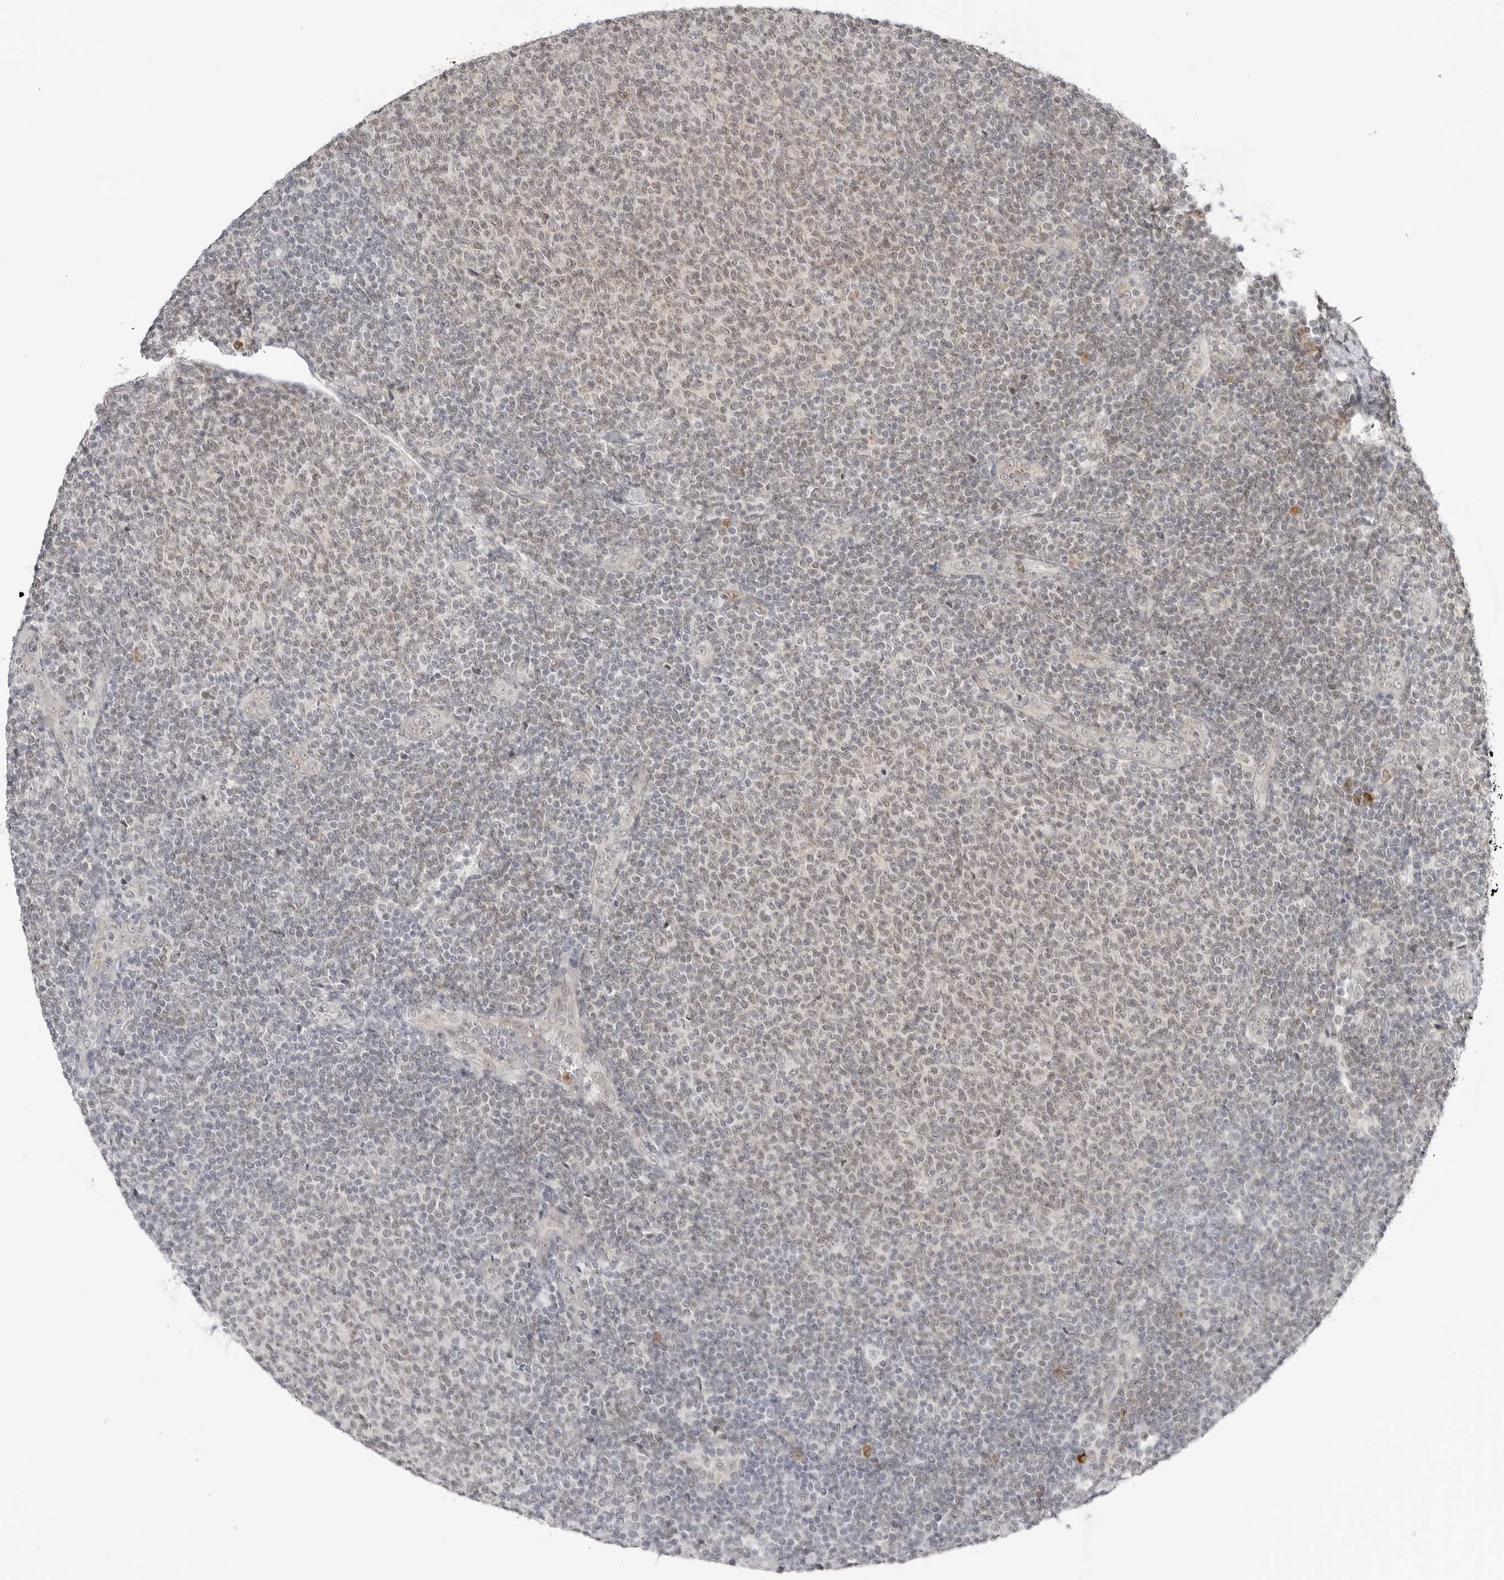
{"staining": {"intensity": "weak", "quantity": "<25%", "location": "nuclear"}, "tissue": "lymphoma", "cell_type": "Tumor cells", "image_type": "cancer", "snomed": [{"axis": "morphology", "description": "Malignant lymphoma, non-Hodgkin's type, Low grade"}, {"axis": "topography", "description": "Lymph node"}], "caption": "Lymphoma was stained to show a protein in brown. There is no significant positivity in tumor cells.", "gene": "SUGCT", "patient": {"sex": "male", "age": 66}}